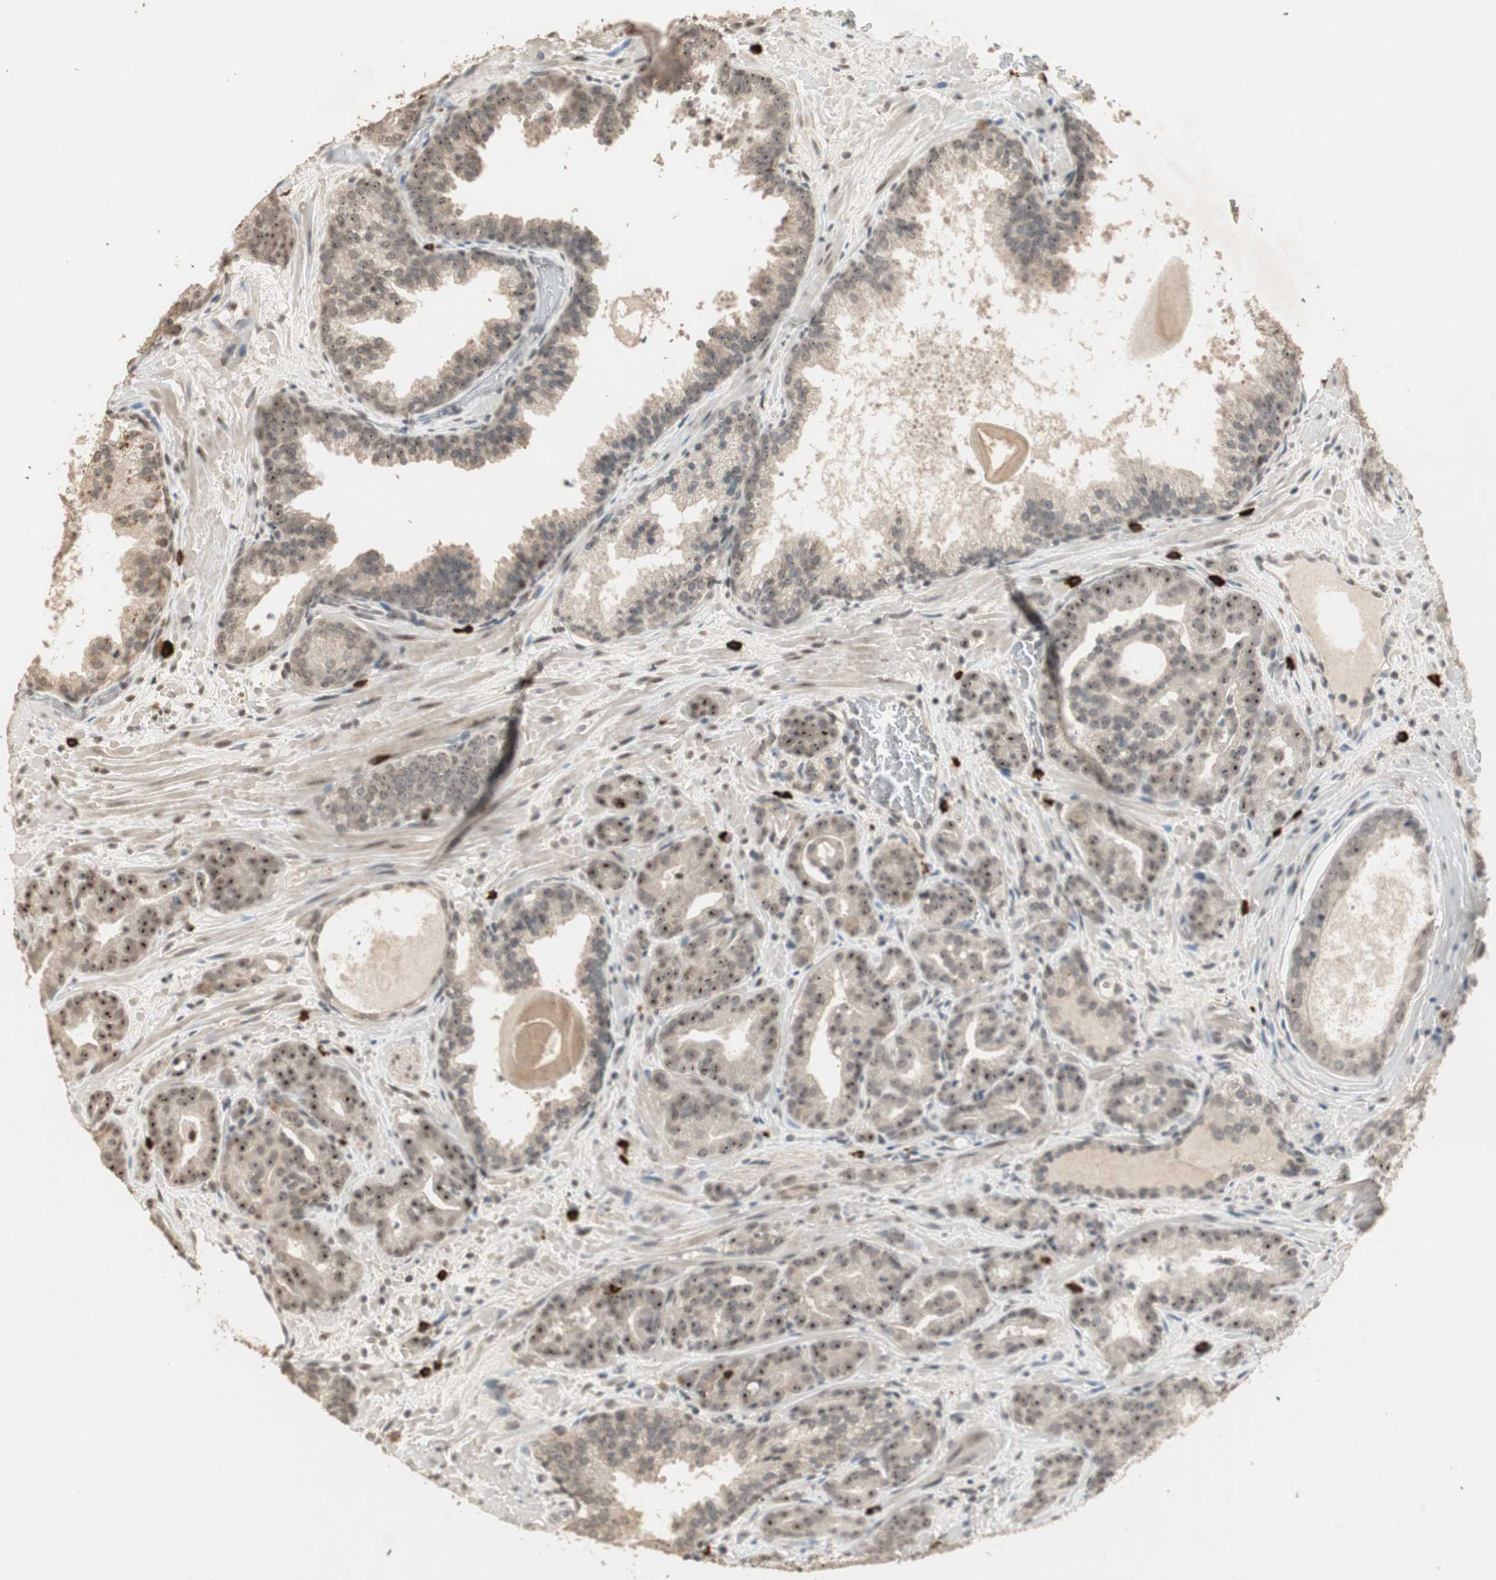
{"staining": {"intensity": "strong", "quantity": ">75%", "location": "nuclear"}, "tissue": "prostate cancer", "cell_type": "Tumor cells", "image_type": "cancer", "snomed": [{"axis": "morphology", "description": "Adenocarcinoma, Low grade"}, {"axis": "topography", "description": "Prostate"}], "caption": "A histopathology image of prostate low-grade adenocarcinoma stained for a protein shows strong nuclear brown staining in tumor cells.", "gene": "ETV4", "patient": {"sex": "male", "age": 63}}